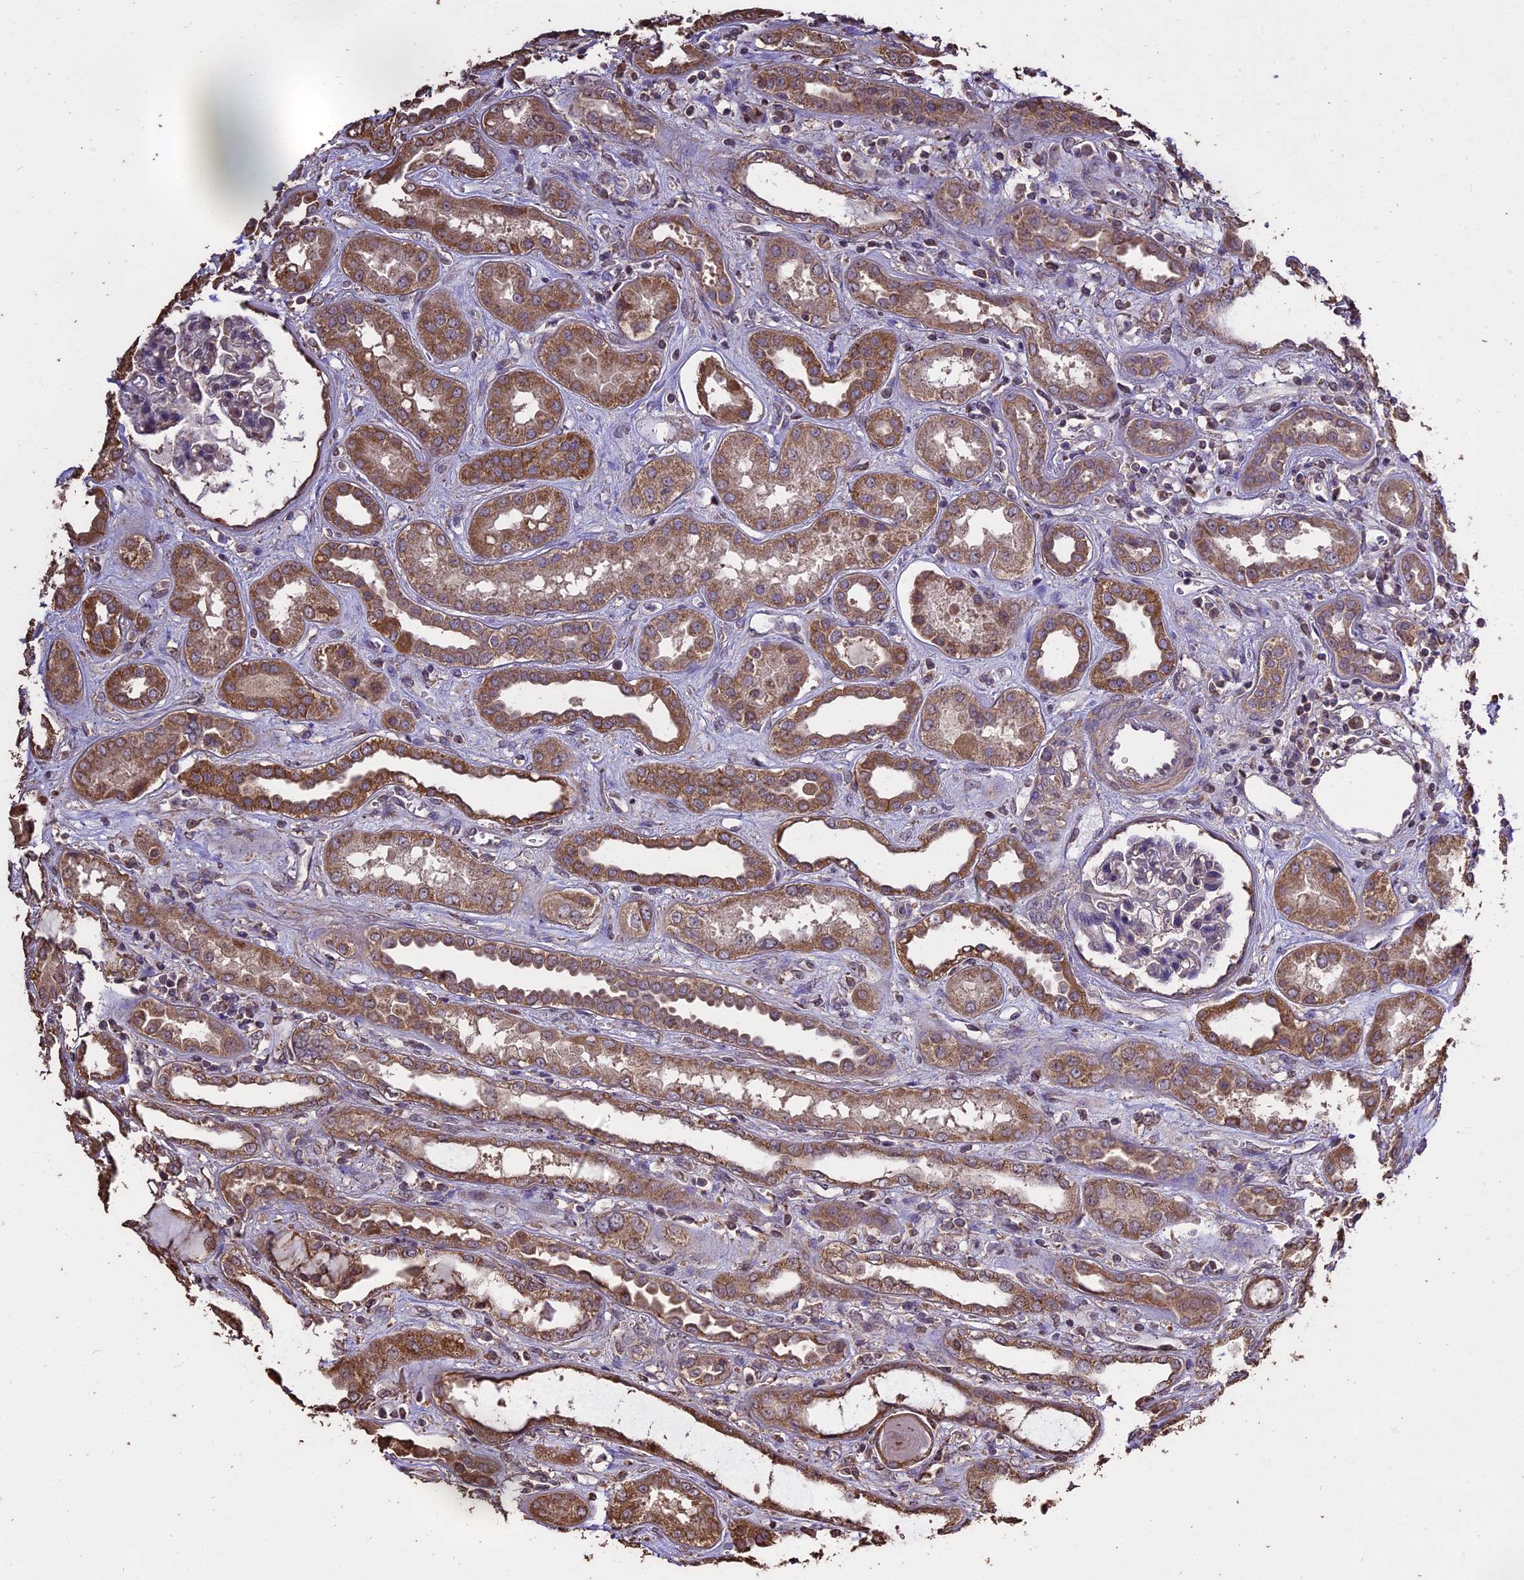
{"staining": {"intensity": "weak", "quantity": "<25%", "location": "cytoplasmic/membranous"}, "tissue": "kidney", "cell_type": "Cells in glomeruli", "image_type": "normal", "snomed": [{"axis": "morphology", "description": "Normal tissue, NOS"}, {"axis": "topography", "description": "Kidney"}], "caption": "The image exhibits no significant staining in cells in glomeruli of kidney.", "gene": "PGPEP1L", "patient": {"sex": "male", "age": 59}}